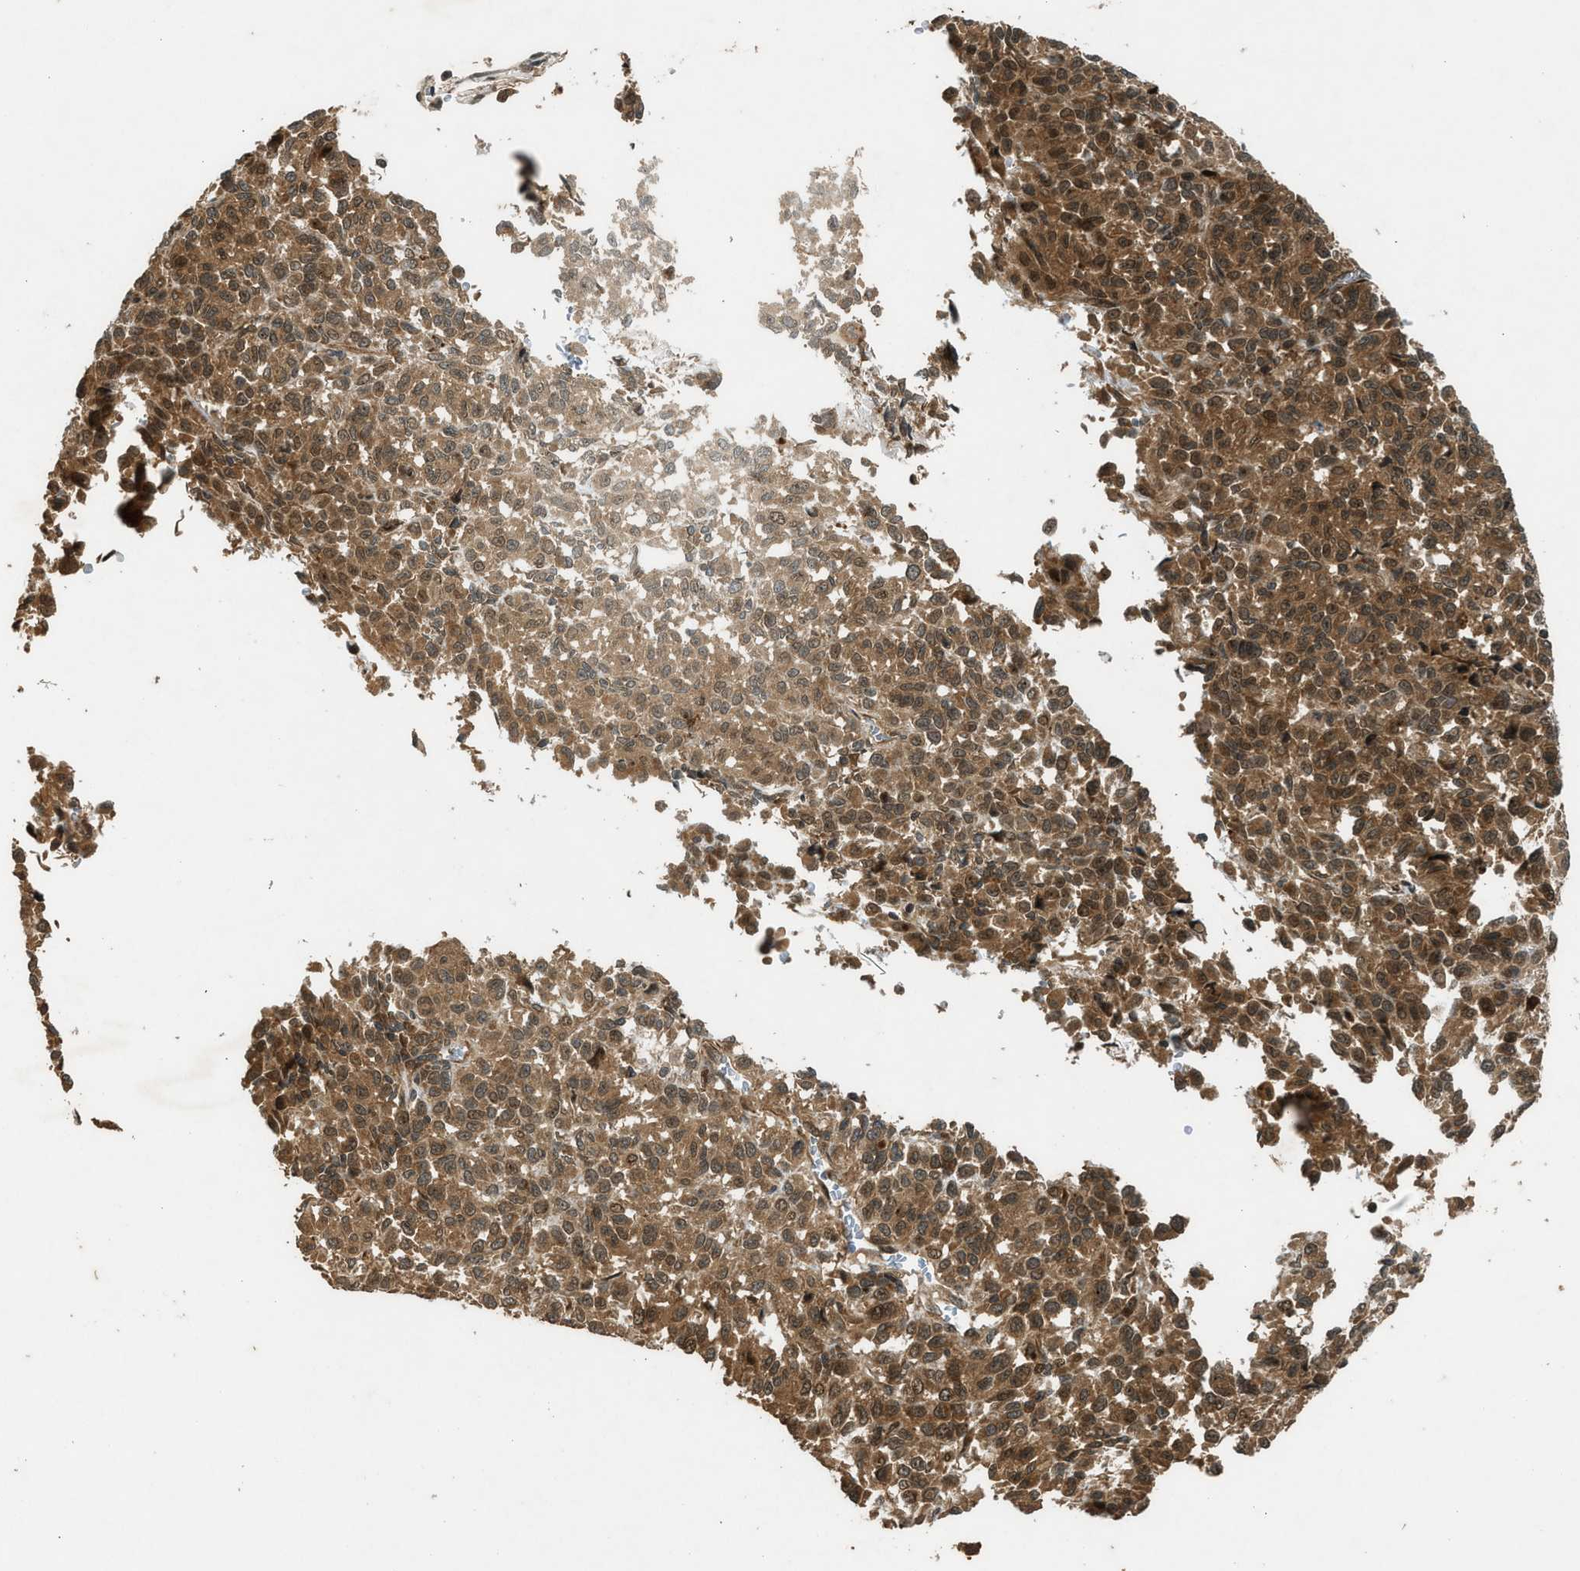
{"staining": {"intensity": "strong", "quantity": ">75%", "location": "cytoplasmic/membranous"}, "tissue": "melanoma", "cell_type": "Tumor cells", "image_type": "cancer", "snomed": [{"axis": "morphology", "description": "Malignant melanoma, Metastatic site"}, {"axis": "topography", "description": "Lung"}], "caption": "IHC micrograph of neoplastic tissue: melanoma stained using immunohistochemistry reveals high levels of strong protein expression localized specifically in the cytoplasmic/membranous of tumor cells, appearing as a cytoplasmic/membranous brown color.", "gene": "TXNL1", "patient": {"sex": "male", "age": 64}}